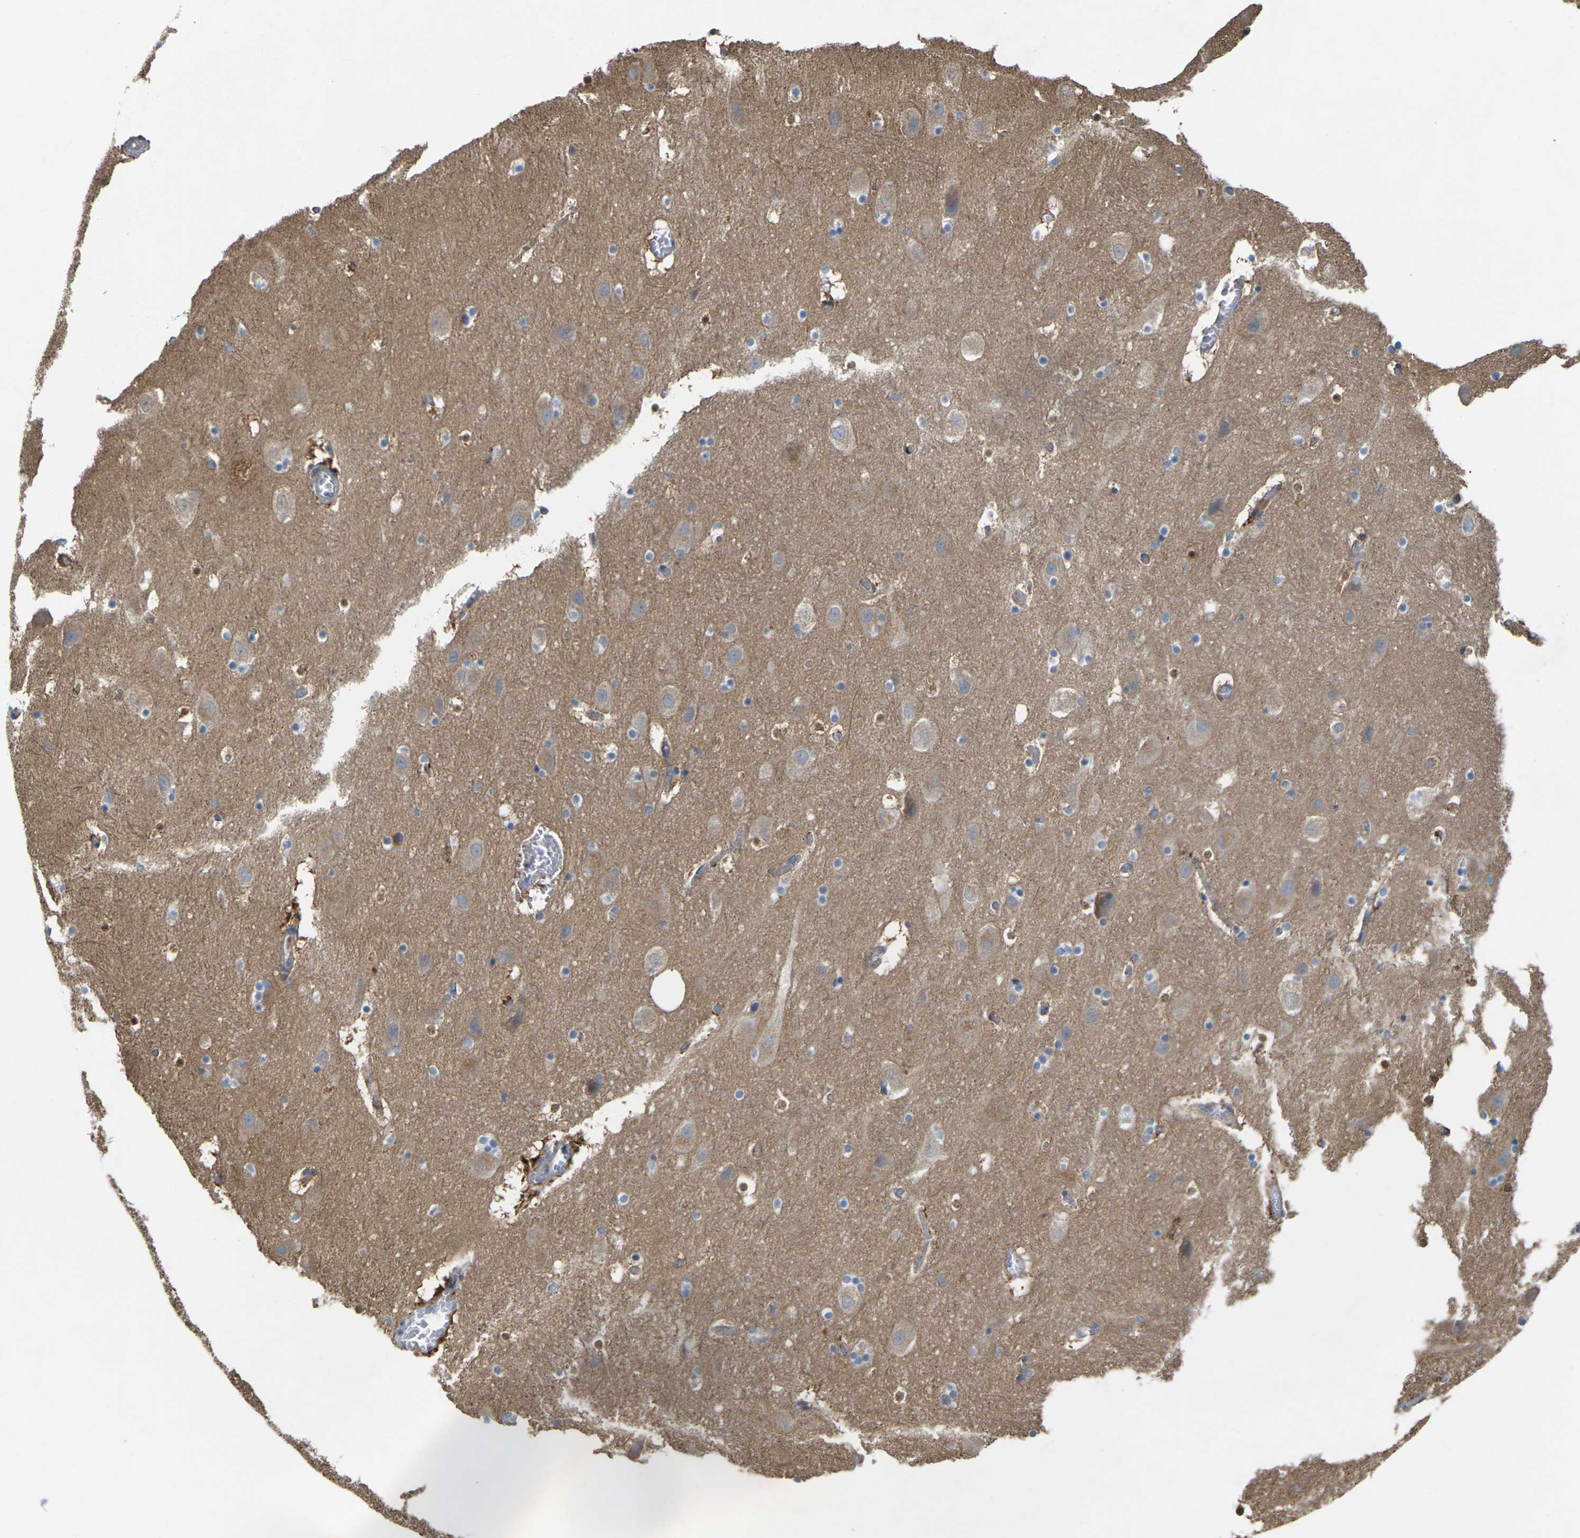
{"staining": {"intensity": "weak", "quantity": "25%-75%", "location": "cytoplasmic/membranous"}, "tissue": "hippocampus", "cell_type": "Glial cells", "image_type": "normal", "snomed": [{"axis": "morphology", "description": "Normal tissue, NOS"}, {"axis": "topography", "description": "Hippocampus"}], "caption": "Weak cytoplasmic/membranous protein expression is seen in about 25%-75% of glial cells in hippocampus.", "gene": "SCNN1A", "patient": {"sex": "male", "age": 45}}